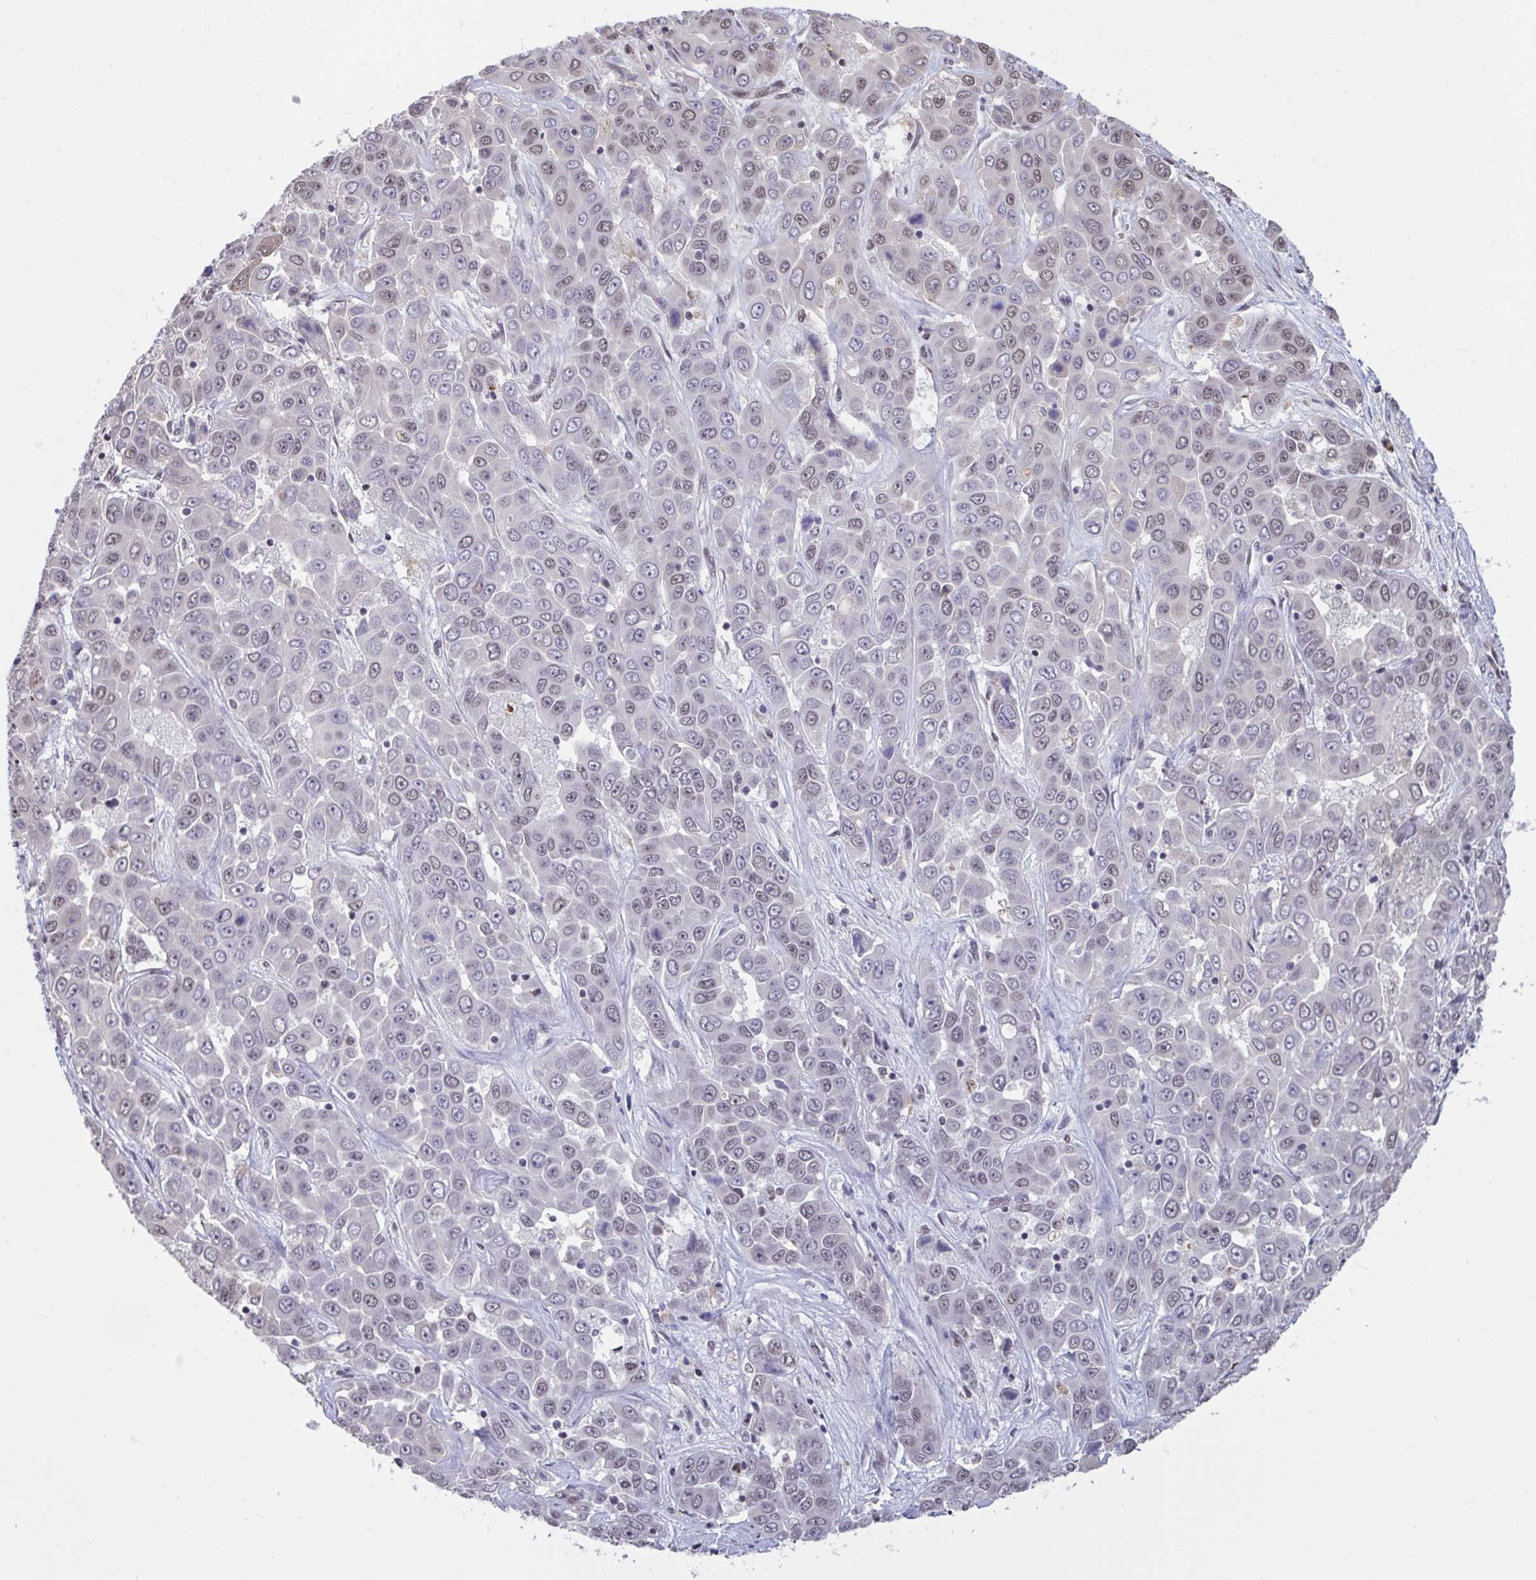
{"staining": {"intensity": "weak", "quantity": "25%-75%", "location": "nuclear"}, "tissue": "liver cancer", "cell_type": "Tumor cells", "image_type": "cancer", "snomed": [{"axis": "morphology", "description": "Cholangiocarcinoma"}, {"axis": "topography", "description": "Liver"}], "caption": "This image displays IHC staining of liver cancer, with low weak nuclear positivity in approximately 25%-75% of tumor cells.", "gene": "HNRNPDL", "patient": {"sex": "female", "age": 52}}